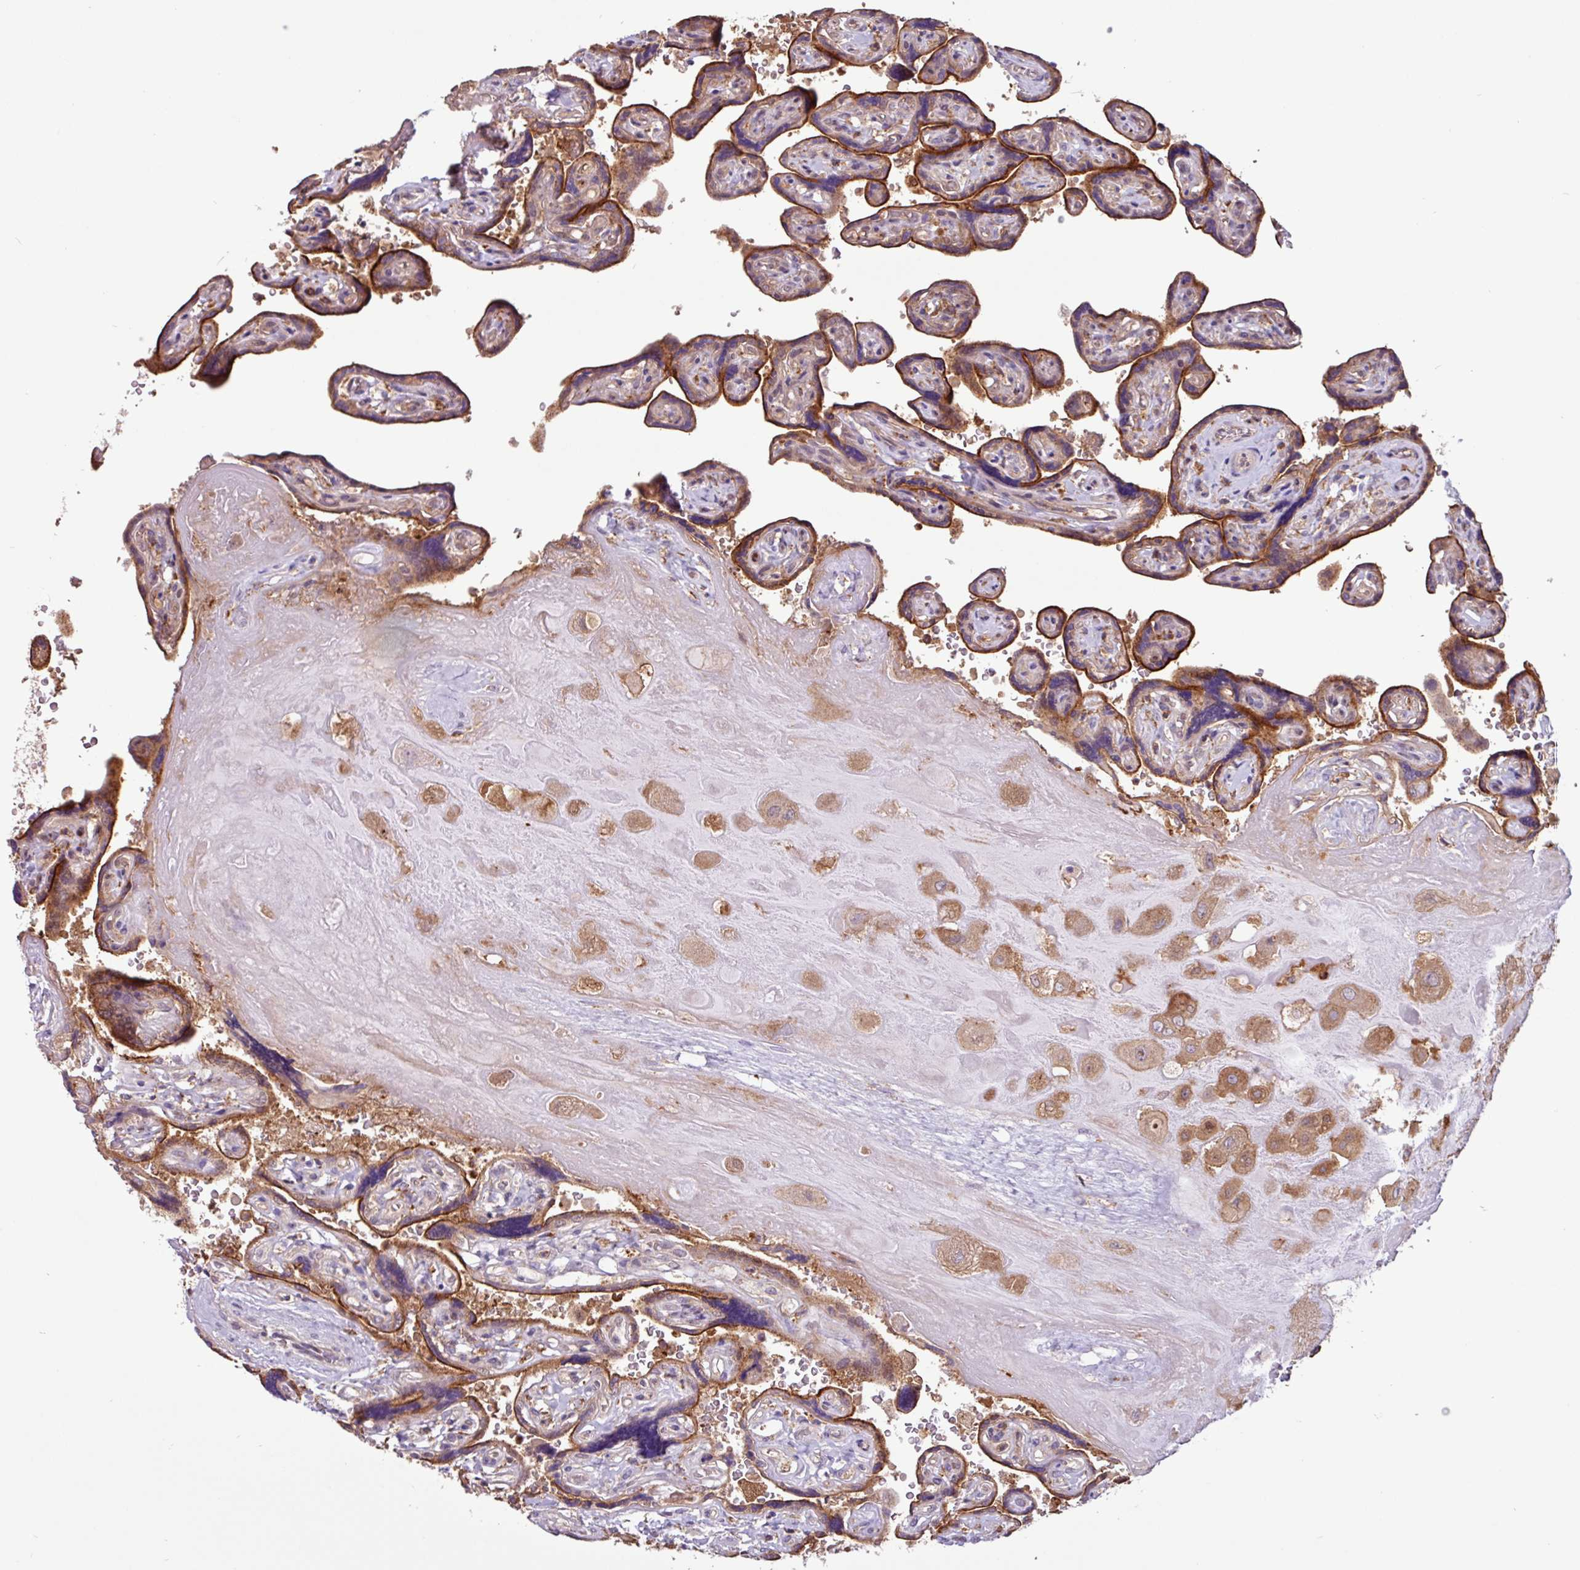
{"staining": {"intensity": "moderate", "quantity": ">75%", "location": "cytoplasmic/membranous,nuclear"}, "tissue": "placenta", "cell_type": "Decidual cells", "image_type": "normal", "snomed": [{"axis": "morphology", "description": "Normal tissue, NOS"}, {"axis": "topography", "description": "Placenta"}], "caption": "High-power microscopy captured an immunohistochemistry image of benign placenta, revealing moderate cytoplasmic/membranous,nuclear expression in approximately >75% of decidual cells.", "gene": "ACTR3B", "patient": {"sex": "female", "age": 32}}